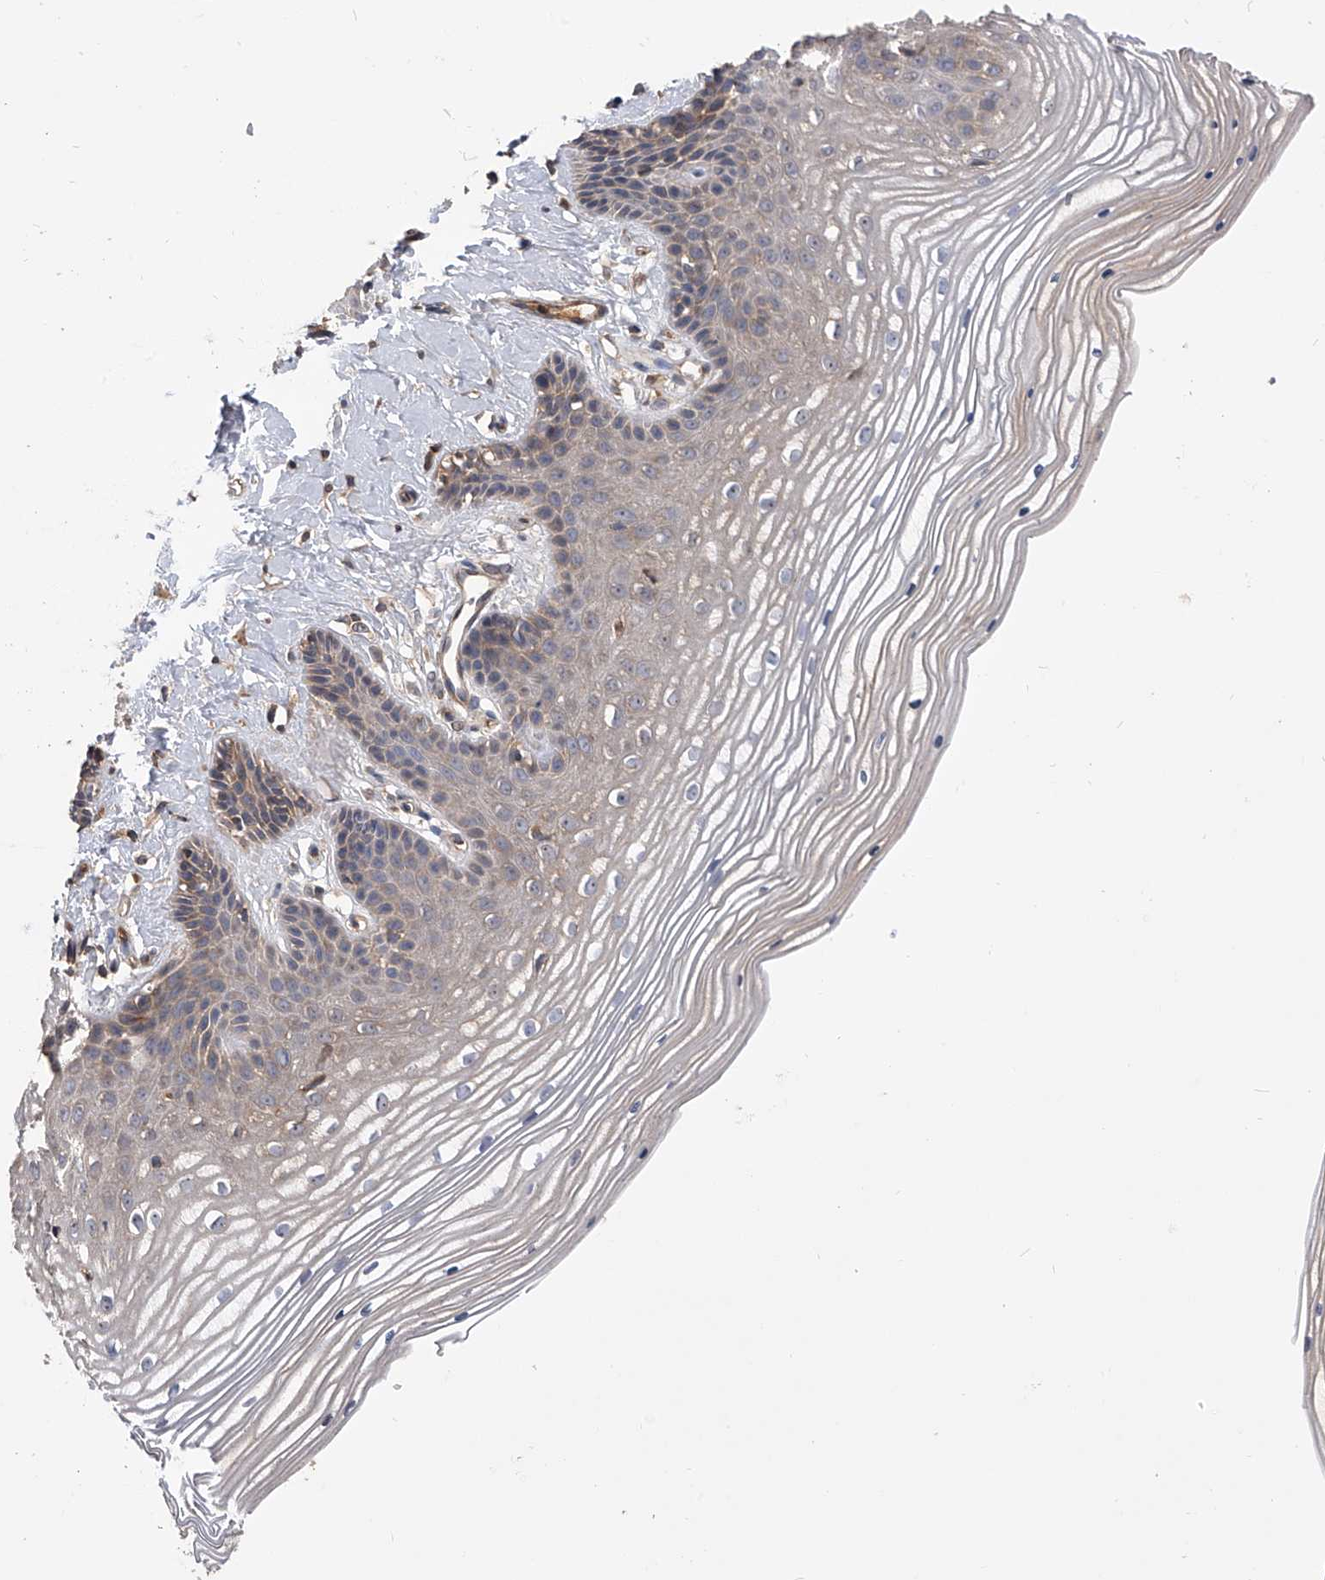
{"staining": {"intensity": "moderate", "quantity": "25%-75%", "location": "cytoplasmic/membranous"}, "tissue": "vagina", "cell_type": "Squamous epithelial cells", "image_type": "normal", "snomed": [{"axis": "morphology", "description": "Normal tissue, NOS"}, {"axis": "topography", "description": "Vagina"}, {"axis": "topography", "description": "Cervix"}], "caption": "Immunohistochemistry (IHC) histopathology image of normal human vagina stained for a protein (brown), which demonstrates medium levels of moderate cytoplasmic/membranous expression in about 25%-75% of squamous epithelial cells.", "gene": "CUL7", "patient": {"sex": "female", "age": 40}}